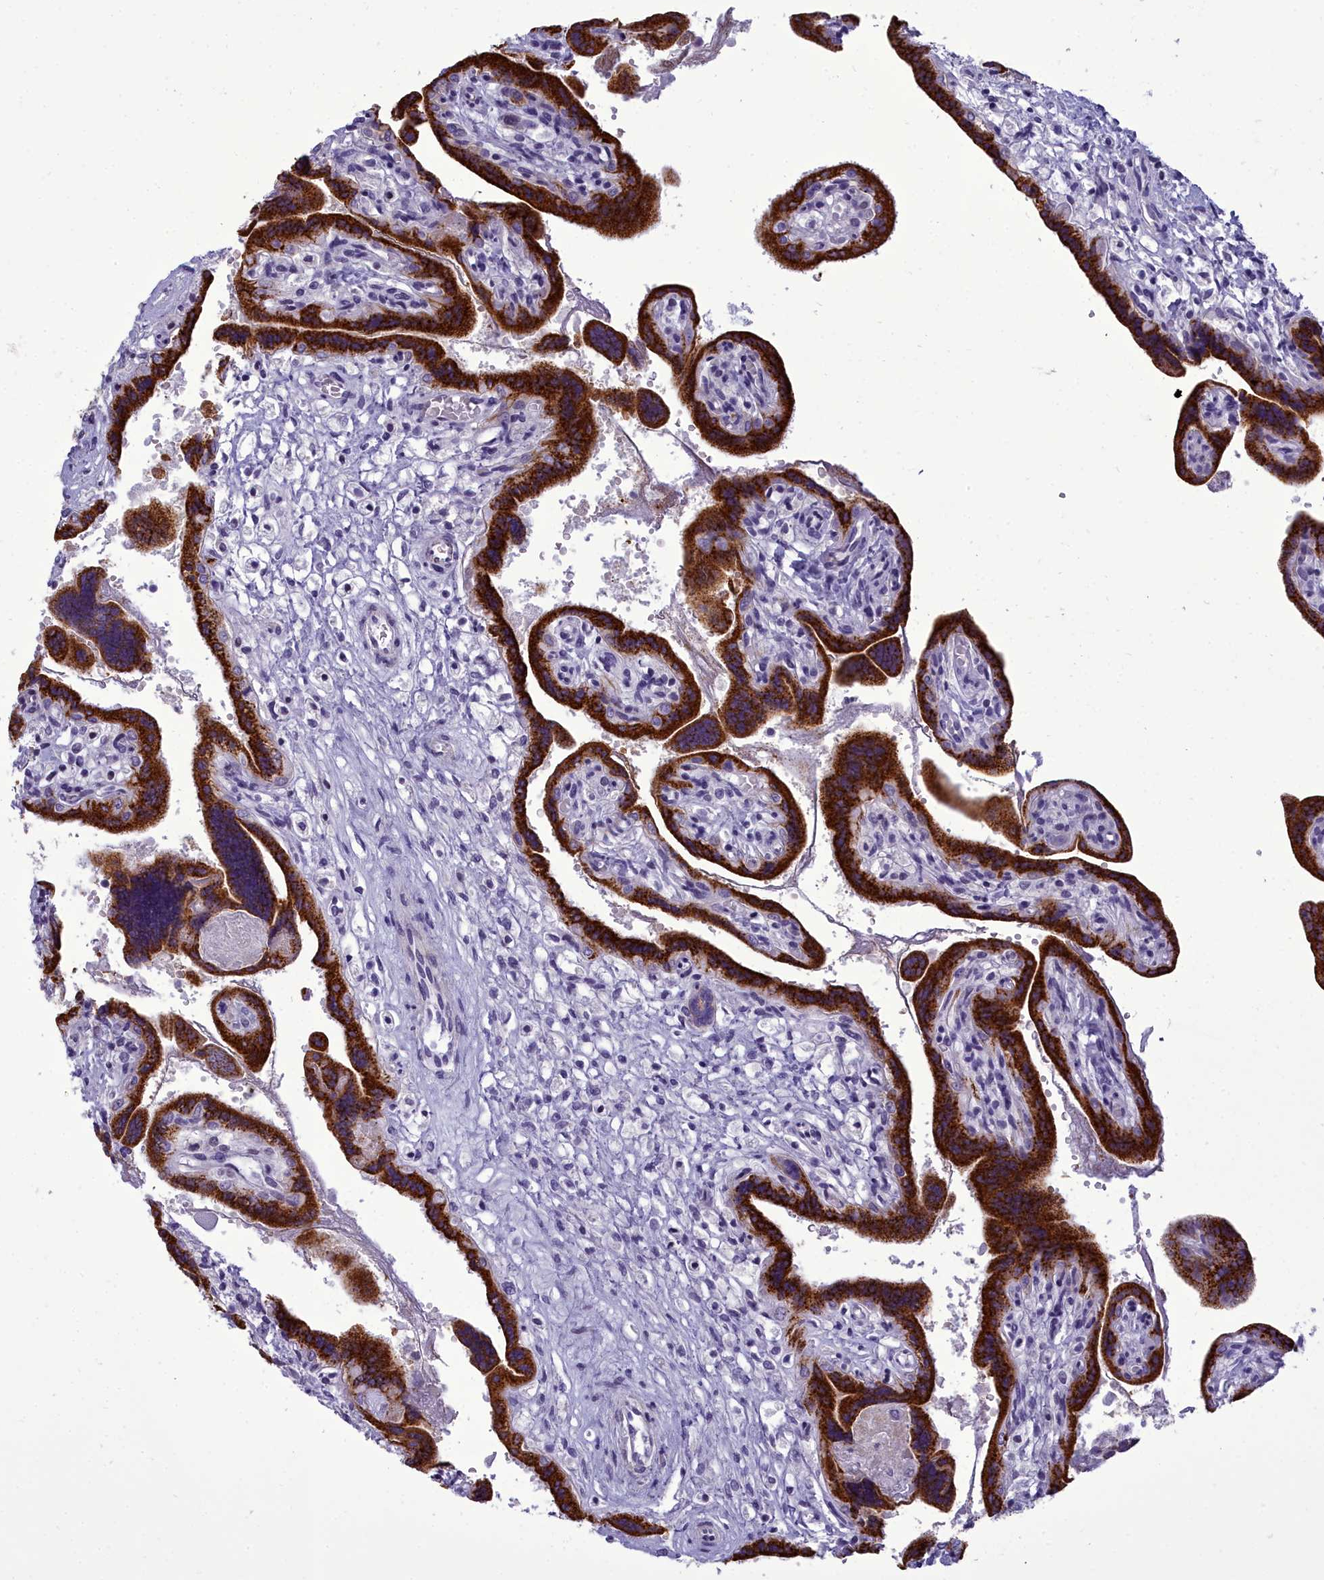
{"staining": {"intensity": "strong", "quantity": ">75%", "location": "cytoplasmic/membranous"}, "tissue": "placenta", "cell_type": "Trophoblastic cells", "image_type": "normal", "snomed": [{"axis": "morphology", "description": "Normal tissue, NOS"}, {"axis": "topography", "description": "Placenta"}], "caption": "An immunohistochemistry histopathology image of unremarkable tissue is shown. Protein staining in brown highlights strong cytoplasmic/membranous positivity in placenta within trophoblastic cells.", "gene": "CEACAM19", "patient": {"sex": "female", "age": 37}}